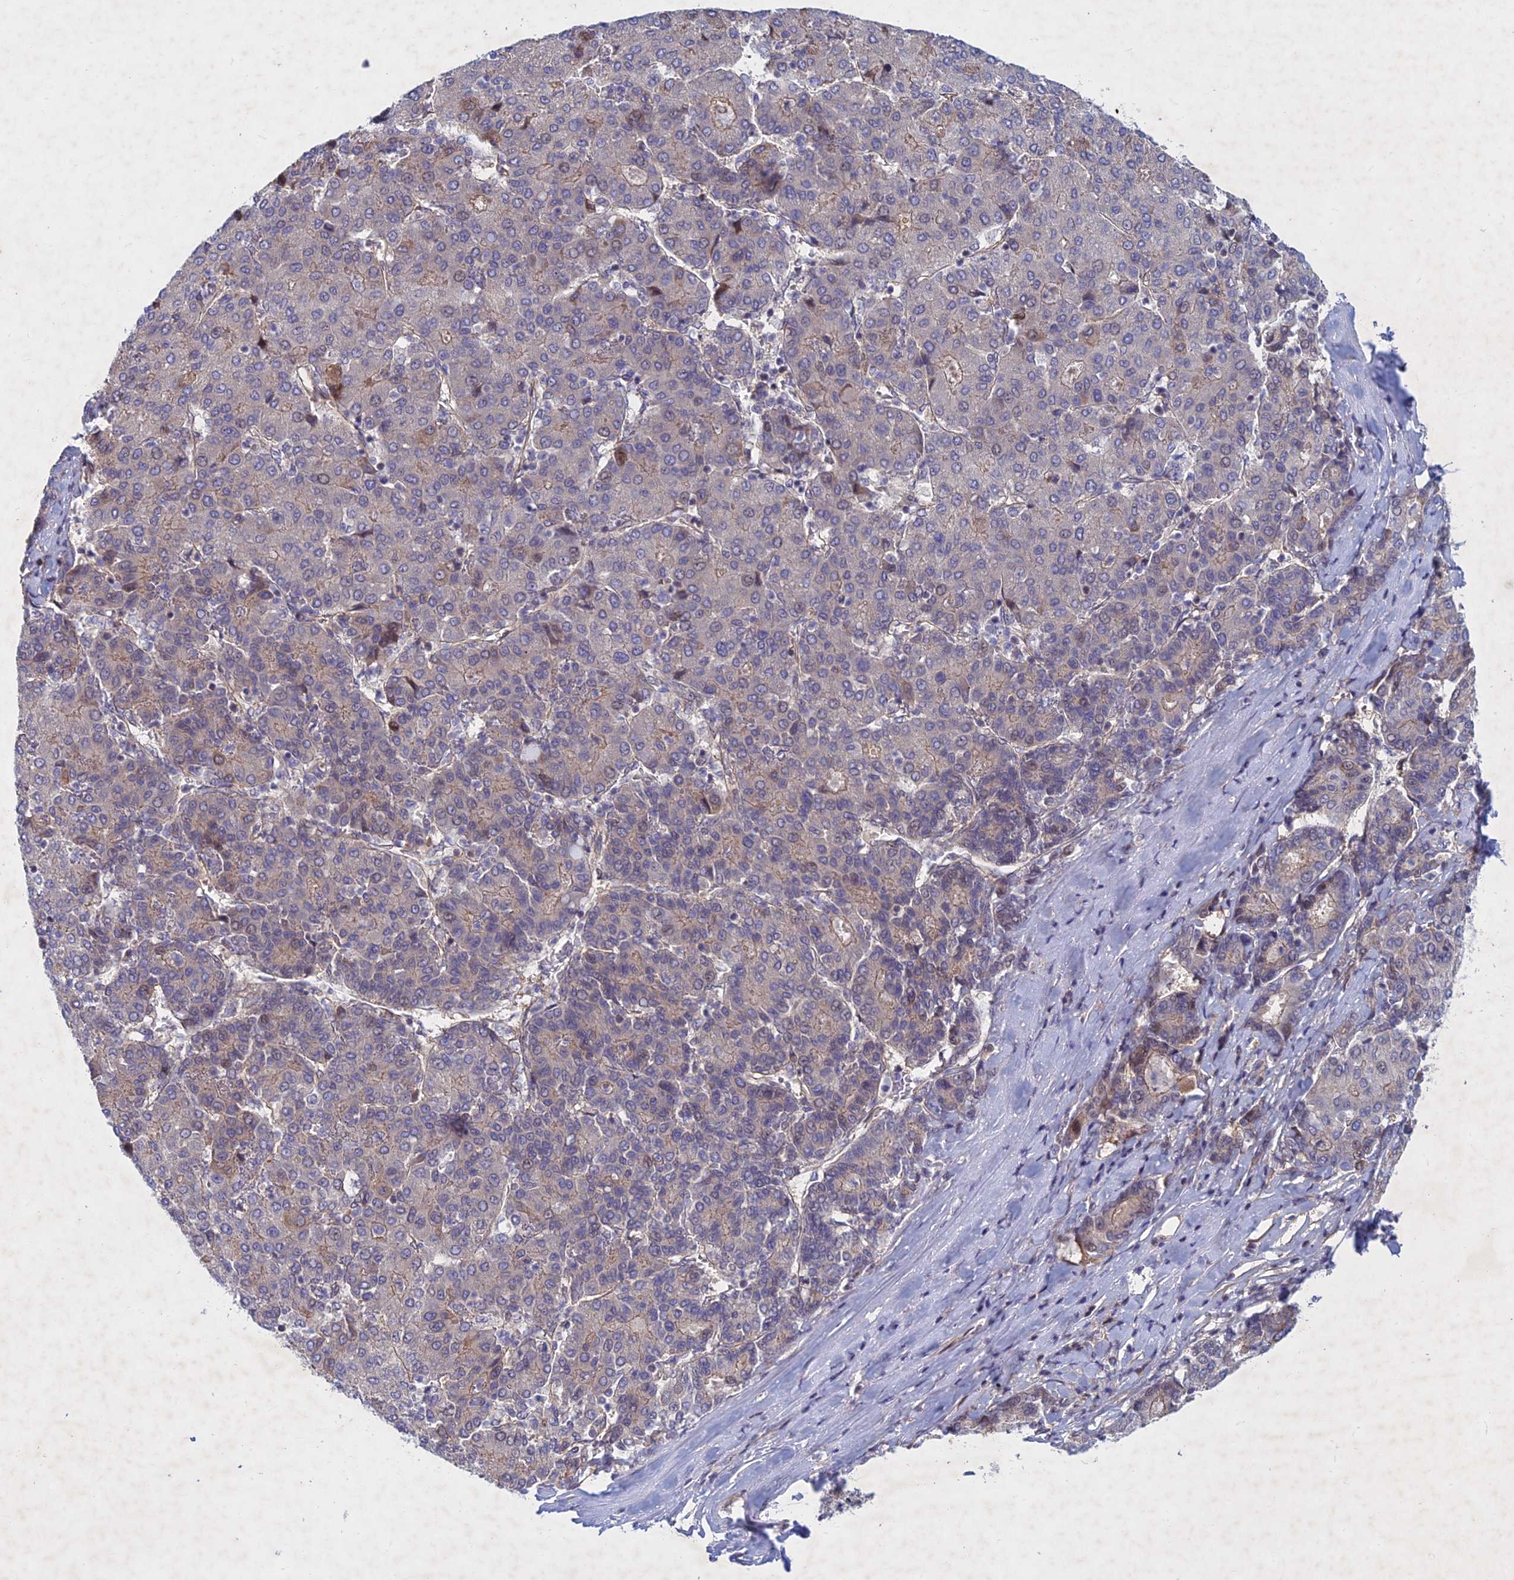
{"staining": {"intensity": "weak", "quantity": "<25%", "location": "cytoplasmic/membranous"}, "tissue": "liver cancer", "cell_type": "Tumor cells", "image_type": "cancer", "snomed": [{"axis": "morphology", "description": "Carcinoma, Hepatocellular, NOS"}, {"axis": "topography", "description": "Liver"}], "caption": "Tumor cells are negative for brown protein staining in liver cancer (hepatocellular carcinoma).", "gene": "PTHLH", "patient": {"sex": "male", "age": 65}}